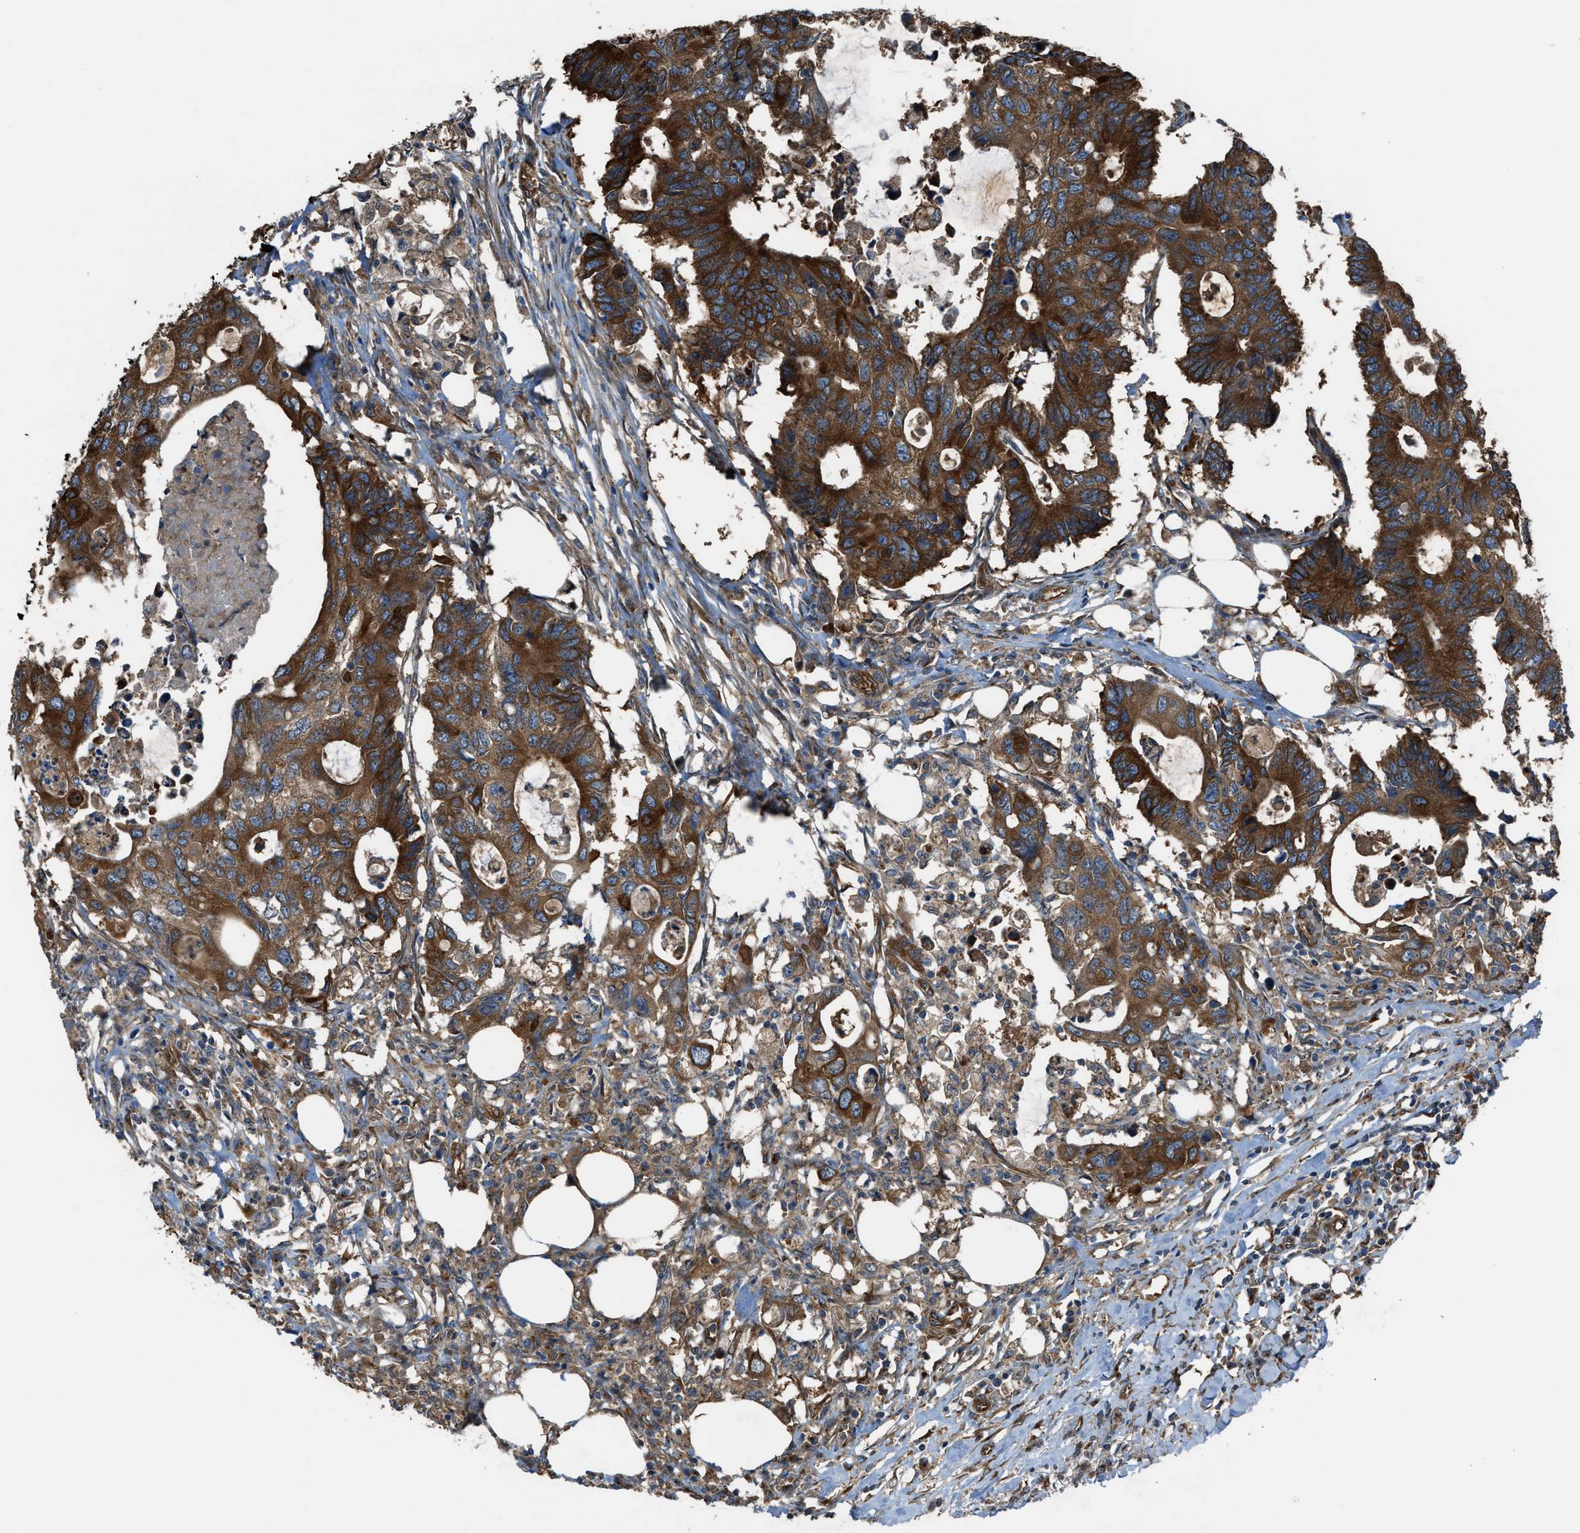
{"staining": {"intensity": "strong", "quantity": ">75%", "location": "cytoplasmic/membranous"}, "tissue": "colorectal cancer", "cell_type": "Tumor cells", "image_type": "cancer", "snomed": [{"axis": "morphology", "description": "Adenocarcinoma, NOS"}, {"axis": "topography", "description": "Colon"}], "caption": "Immunohistochemistry image of neoplastic tissue: human colorectal cancer (adenocarcinoma) stained using immunohistochemistry demonstrates high levels of strong protein expression localized specifically in the cytoplasmic/membranous of tumor cells, appearing as a cytoplasmic/membranous brown color.", "gene": "TRPC1", "patient": {"sex": "male", "age": 71}}